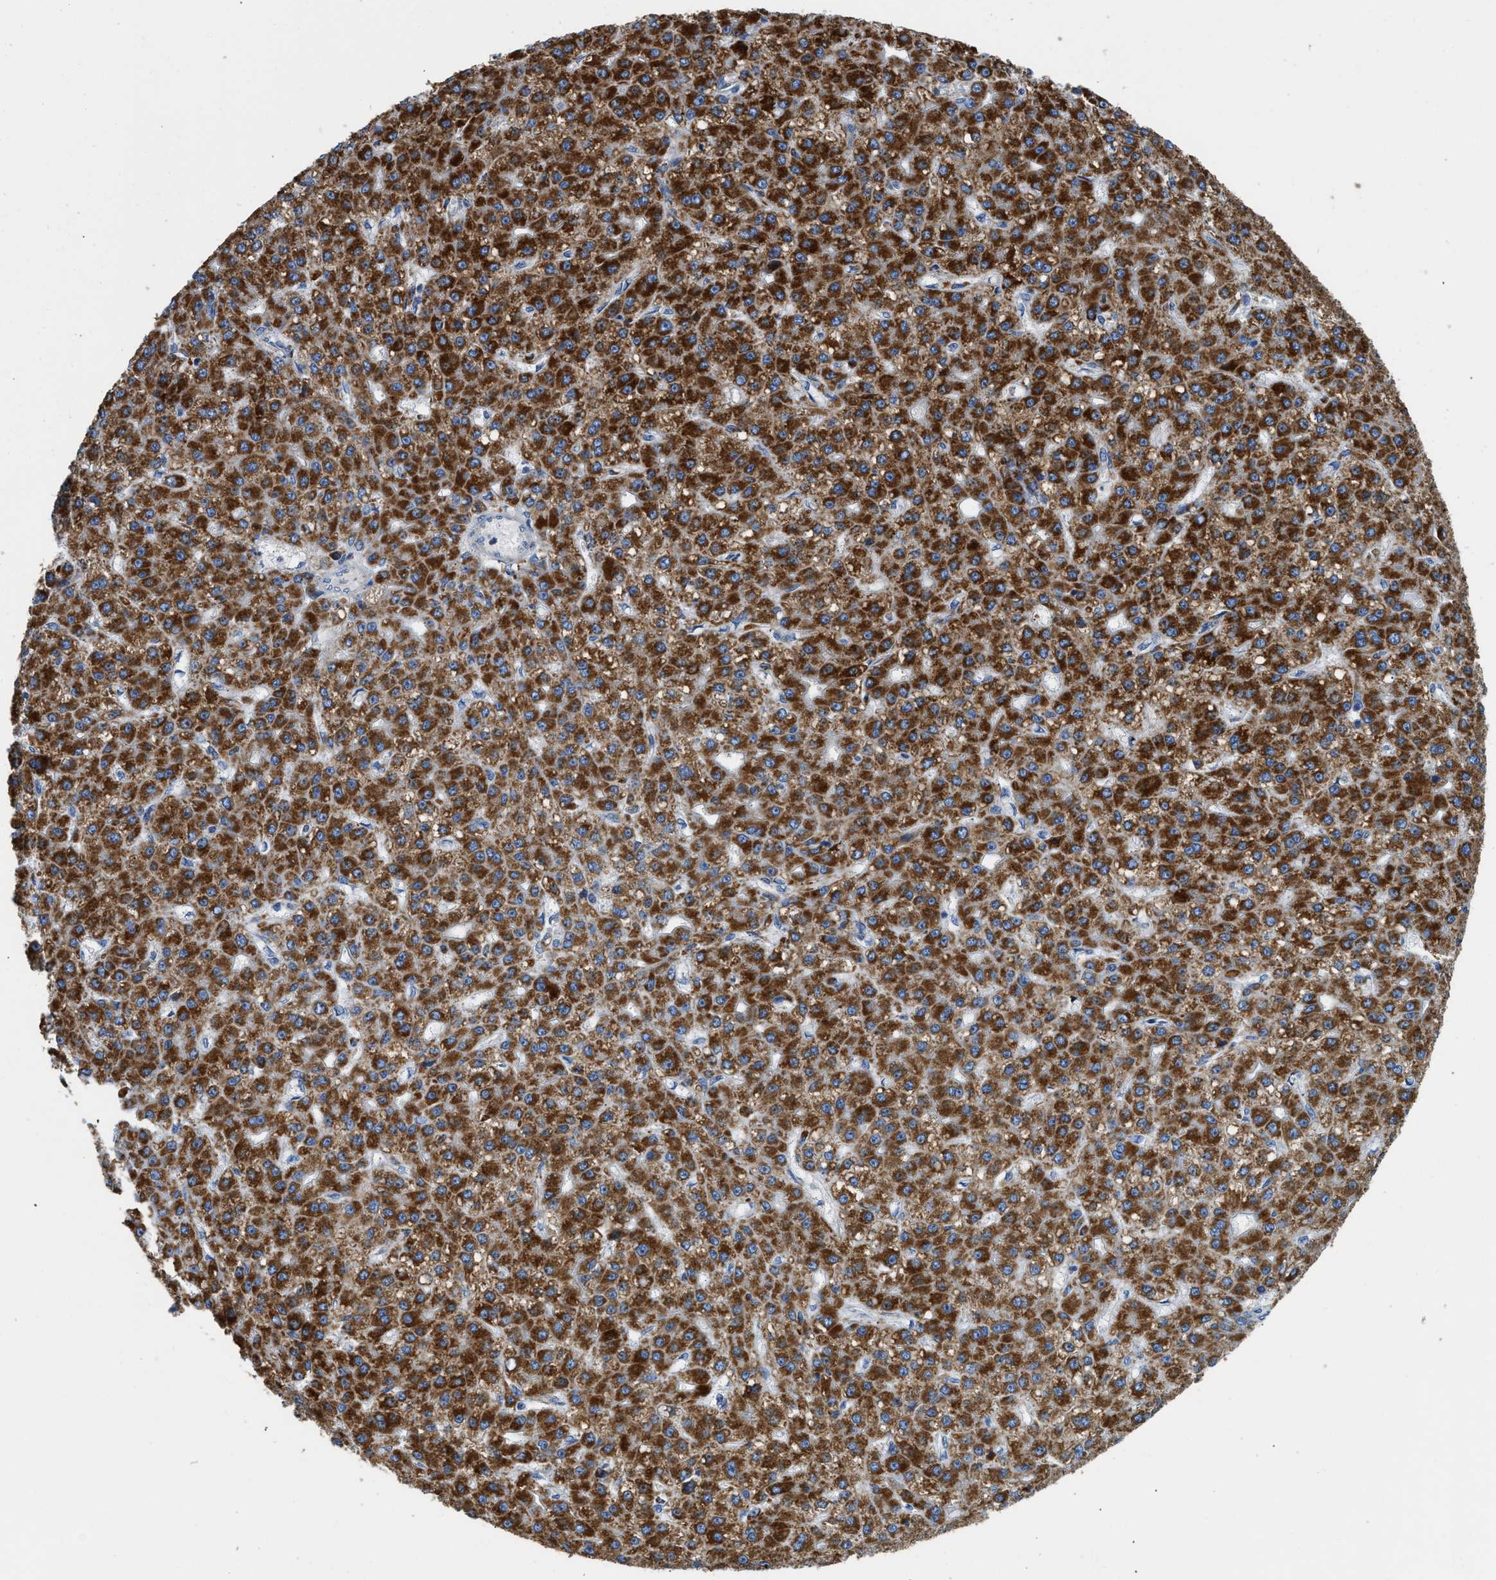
{"staining": {"intensity": "strong", "quantity": ">75%", "location": "cytoplasmic/membranous"}, "tissue": "liver cancer", "cell_type": "Tumor cells", "image_type": "cancer", "snomed": [{"axis": "morphology", "description": "Carcinoma, Hepatocellular, NOS"}, {"axis": "topography", "description": "Liver"}], "caption": "This micrograph reveals IHC staining of liver cancer (hepatocellular carcinoma), with high strong cytoplasmic/membranous positivity in about >75% of tumor cells.", "gene": "SLC25A13", "patient": {"sex": "male", "age": 67}}